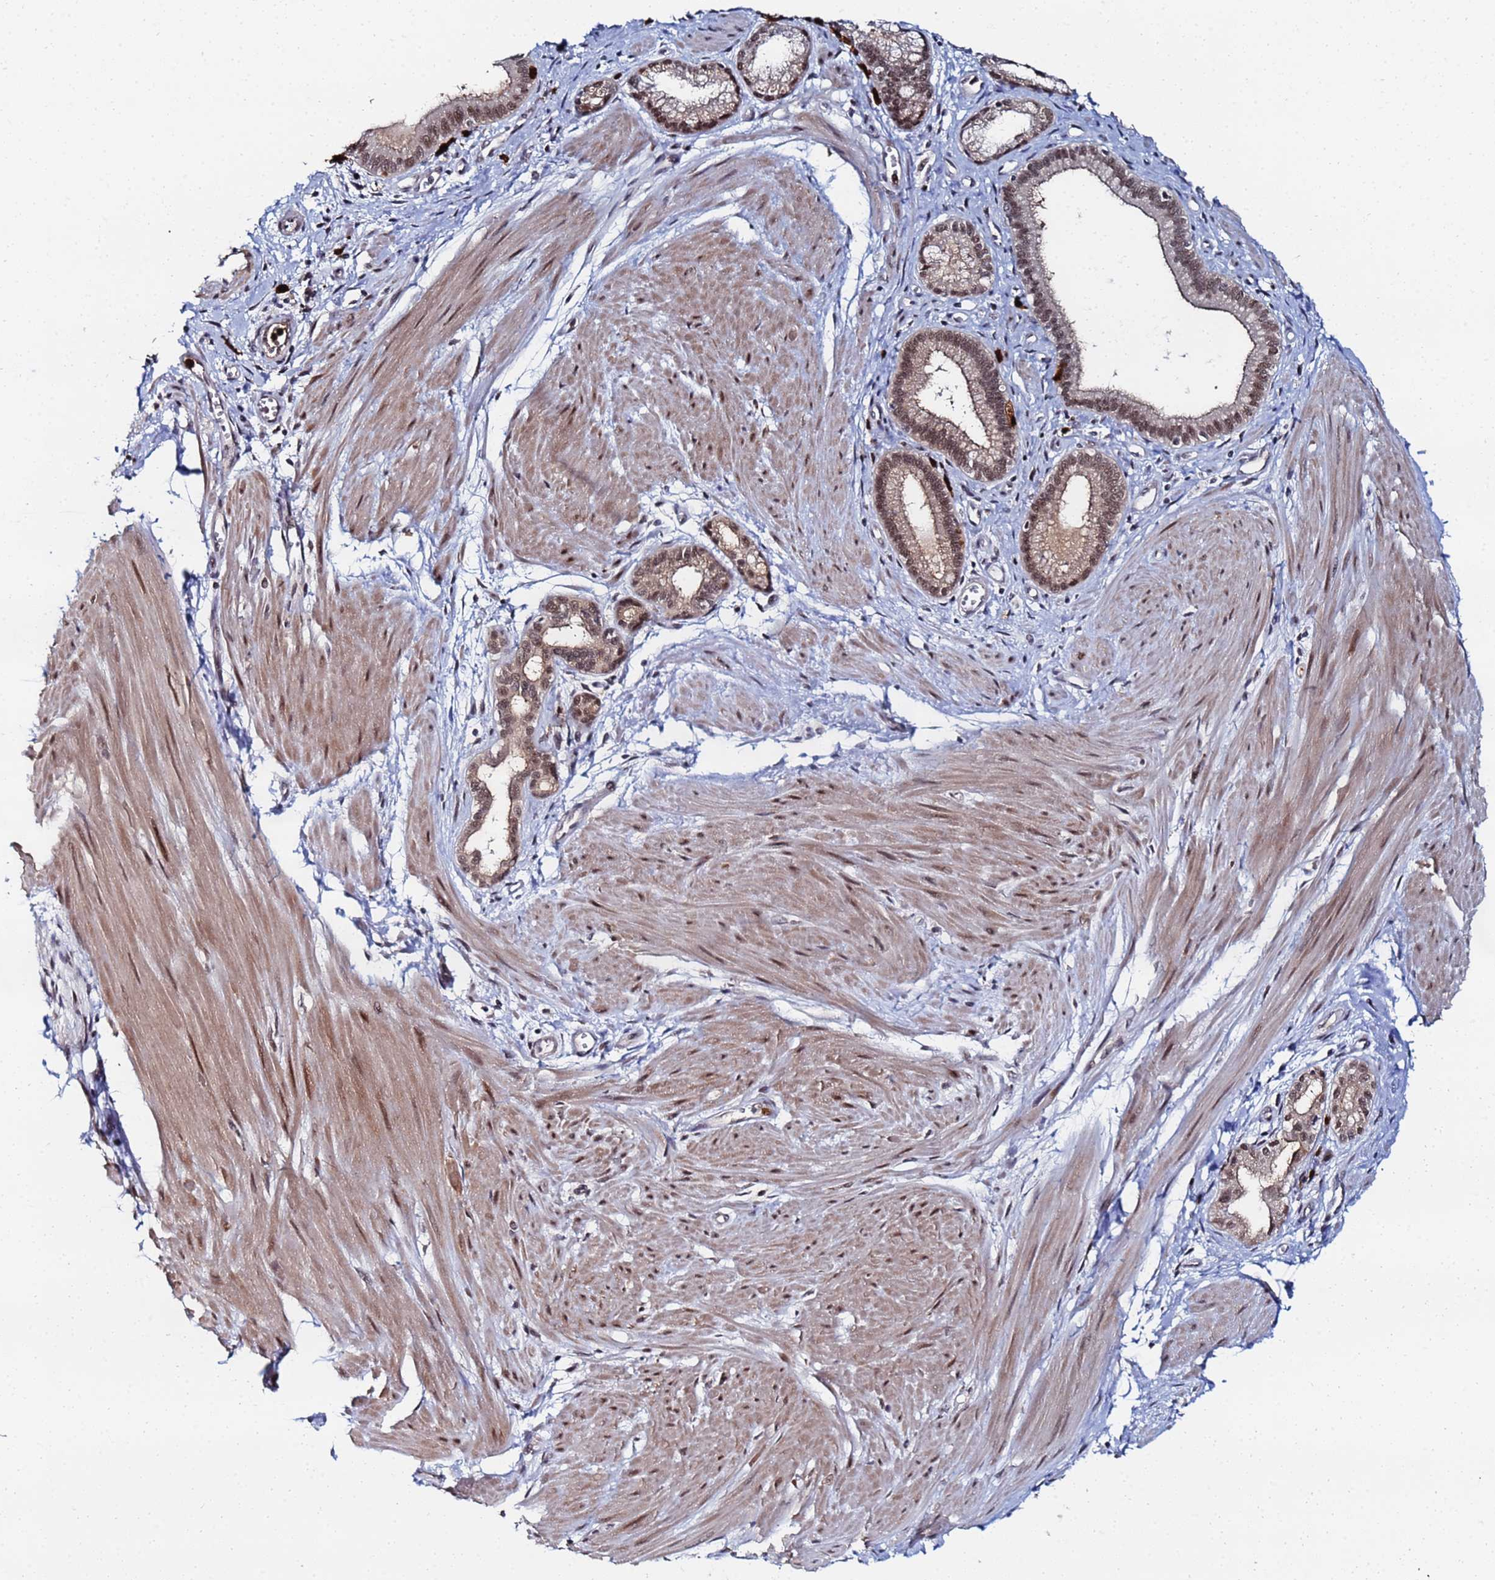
{"staining": {"intensity": "weak", "quantity": ">75%", "location": "nuclear"}, "tissue": "pancreatic cancer", "cell_type": "Tumor cells", "image_type": "cancer", "snomed": [{"axis": "morphology", "description": "Adenocarcinoma, NOS"}, {"axis": "topography", "description": "Pancreas"}], "caption": "High-magnification brightfield microscopy of pancreatic cancer stained with DAB (brown) and counterstained with hematoxylin (blue). tumor cells exhibit weak nuclear expression is identified in about>75% of cells.", "gene": "MTCL1", "patient": {"sex": "female", "age": 72}}